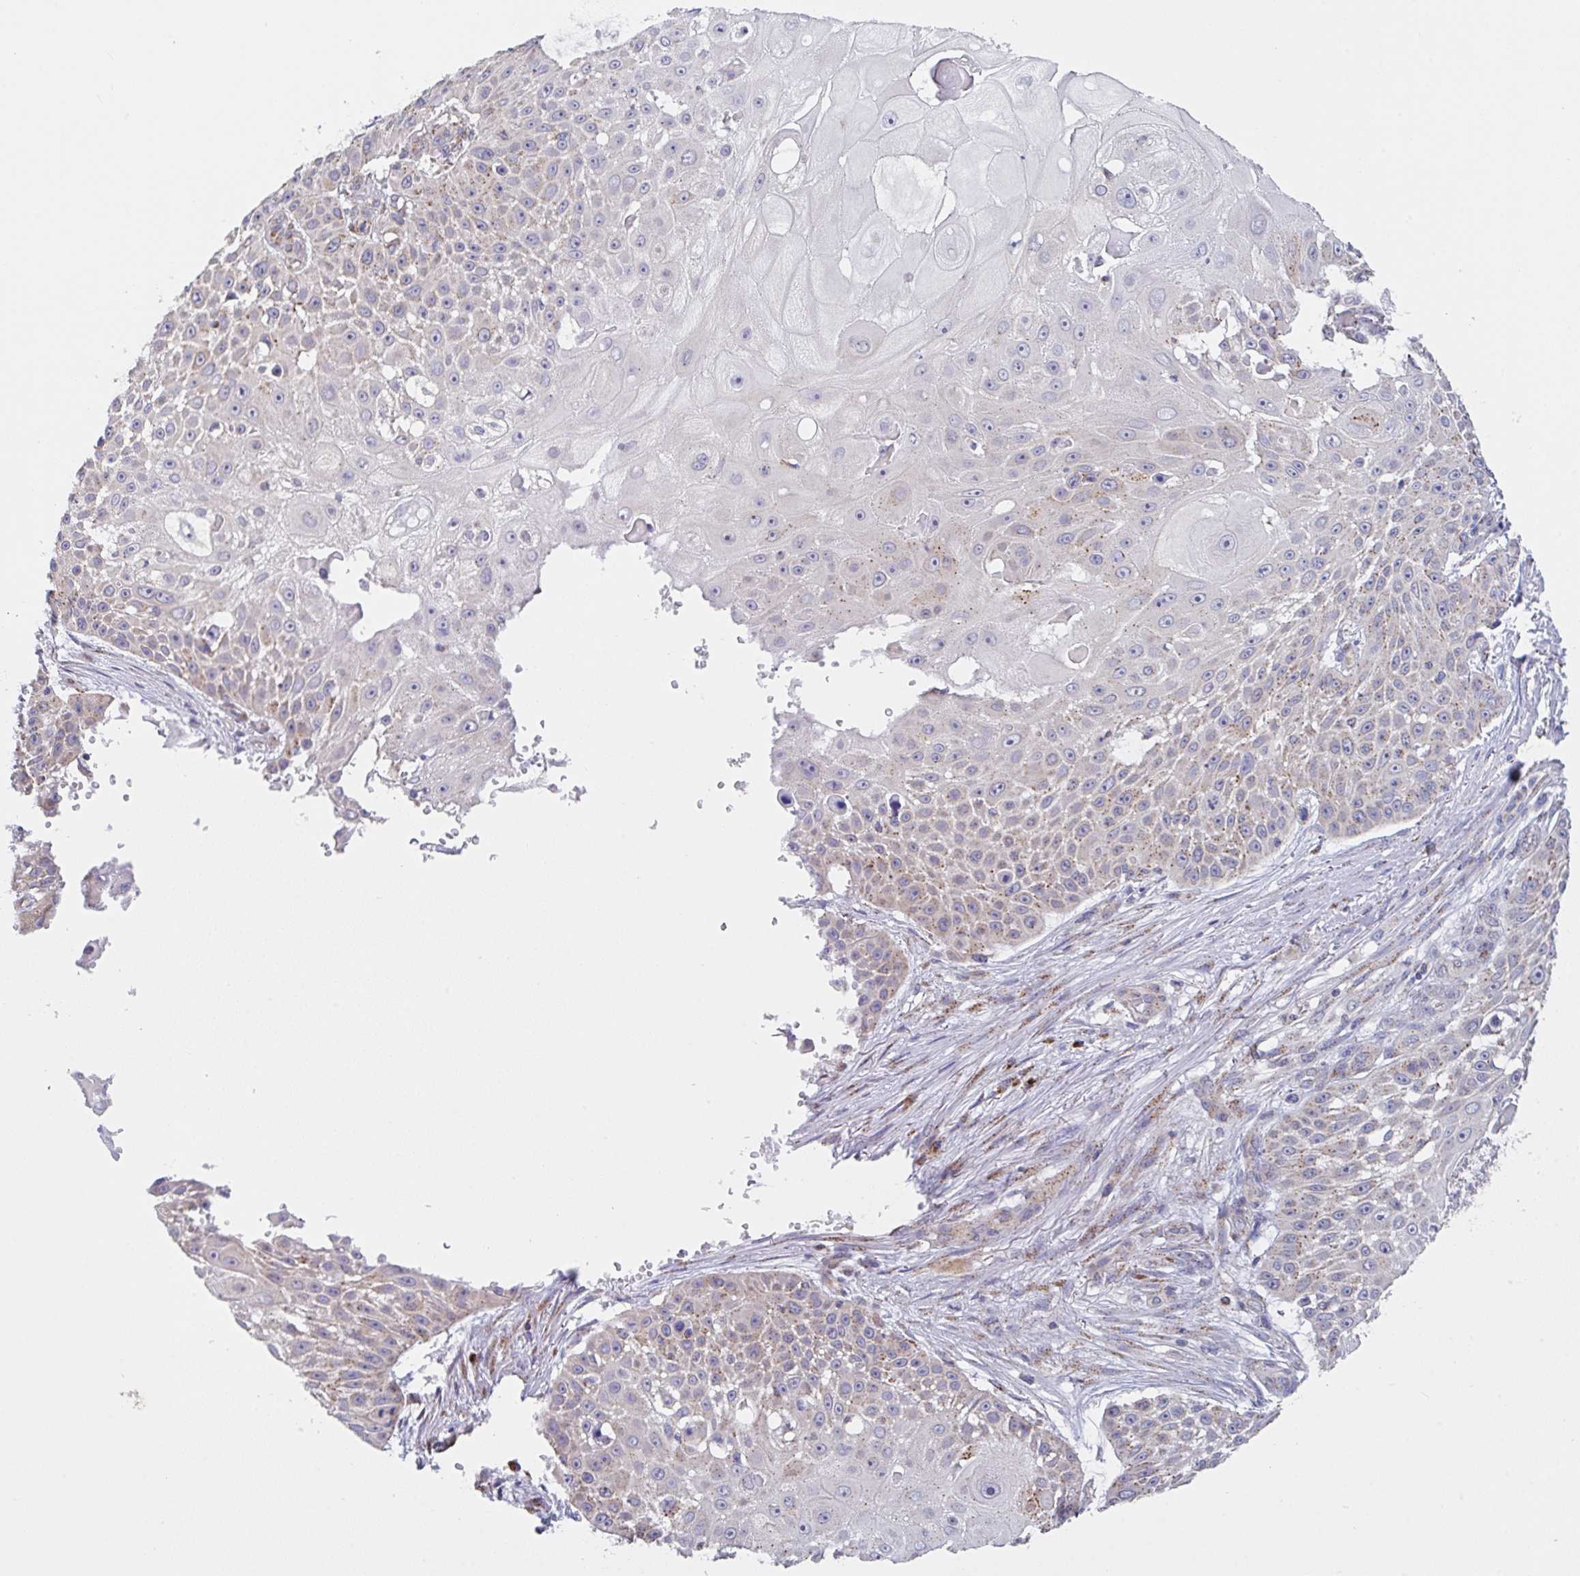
{"staining": {"intensity": "weak", "quantity": "25%-75%", "location": "cytoplasmic/membranous"}, "tissue": "skin cancer", "cell_type": "Tumor cells", "image_type": "cancer", "snomed": [{"axis": "morphology", "description": "Squamous cell carcinoma, NOS"}, {"axis": "topography", "description": "Skin"}], "caption": "Protein staining of skin squamous cell carcinoma tissue demonstrates weak cytoplasmic/membranous staining in about 25%-75% of tumor cells.", "gene": "PROSER3", "patient": {"sex": "female", "age": 86}}